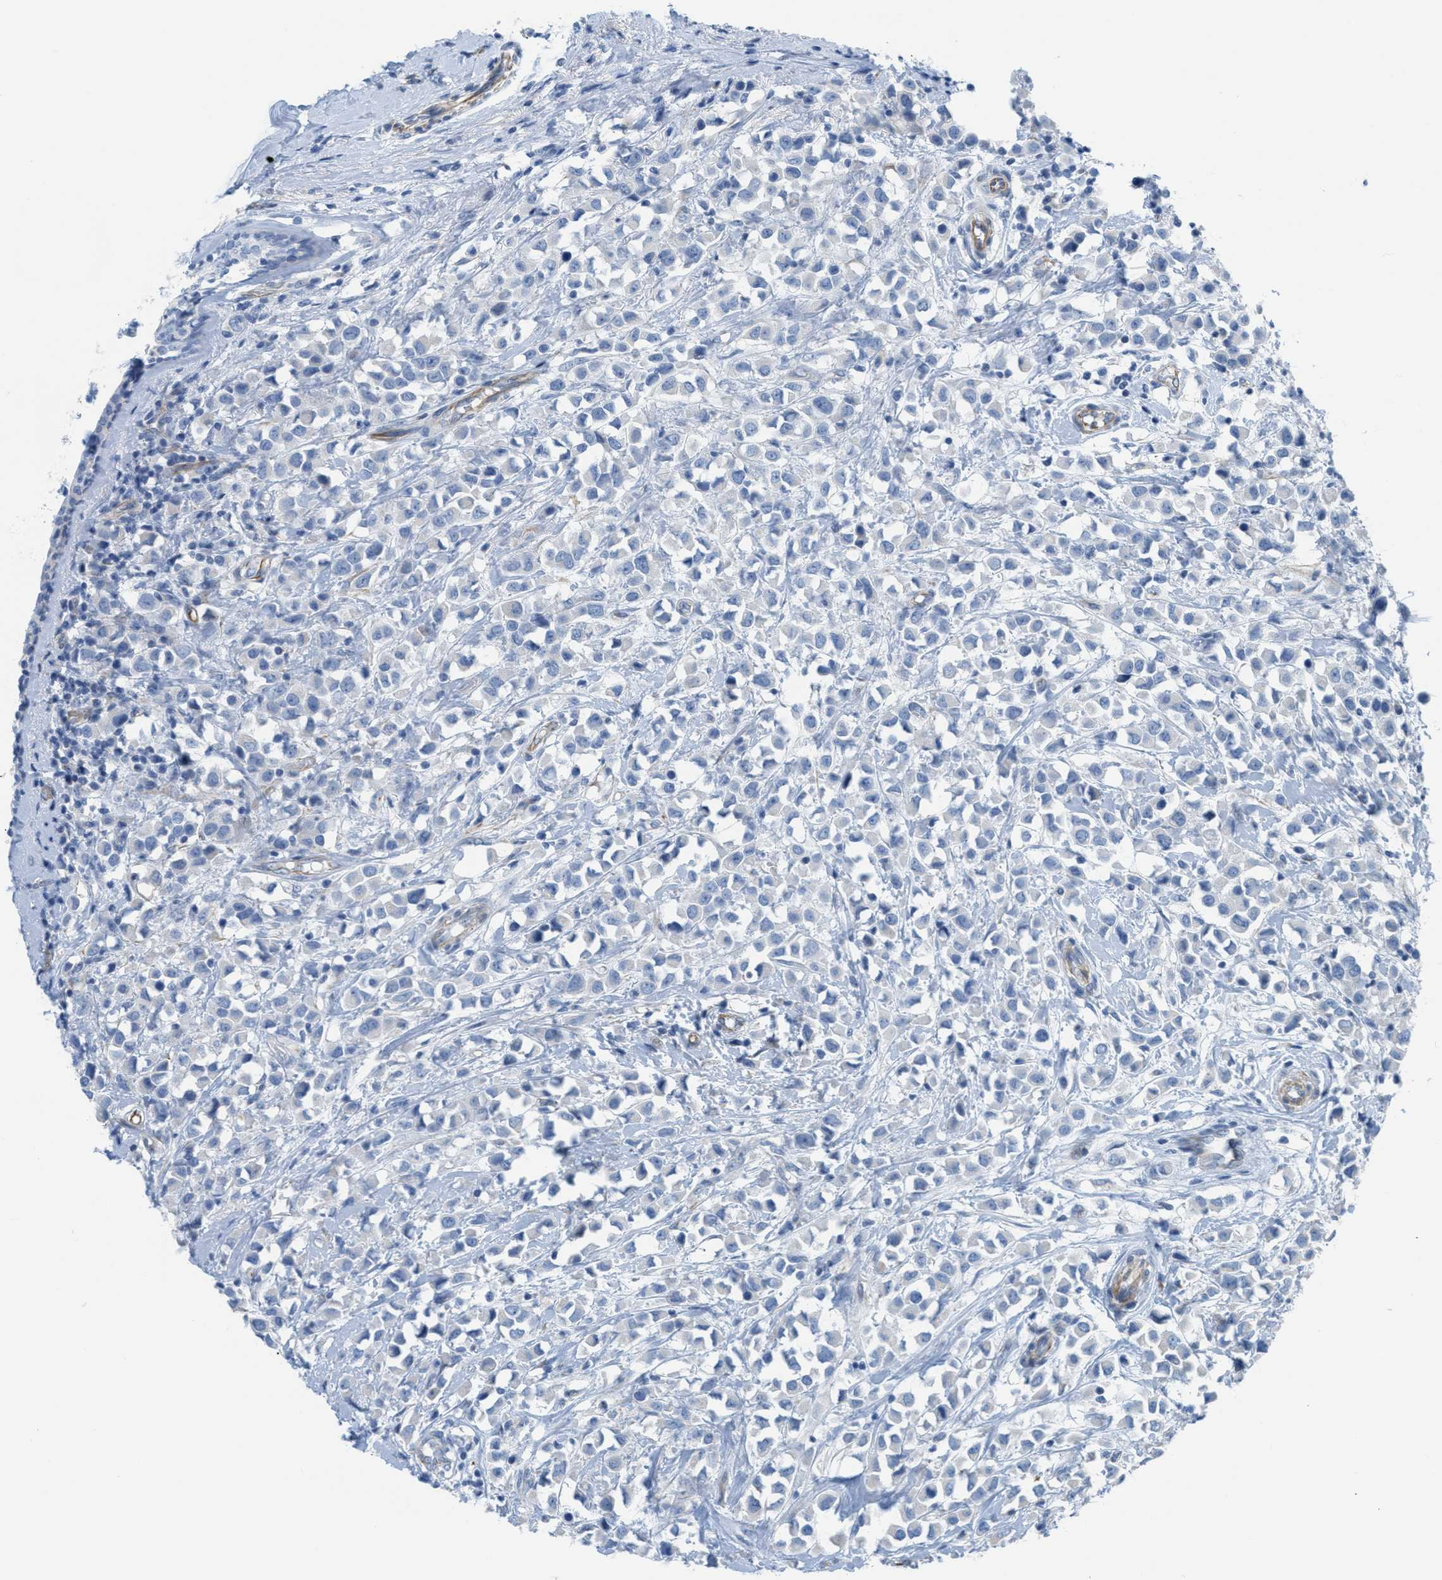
{"staining": {"intensity": "negative", "quantity": "none", "location": "none"}, "tissue": "breast cancer", "cell_type": "Tumor cells", "image_type": "cancer", "snomed": [{"axis": "morphology", "description": "Duct carcinoma"}, {"axis": "topography", "description": "Breast"}], "caption": "Immunohistochemical staining of intraductal carcinoma (breast) displays no significant positivity in tumor cells.", "gene": "SLC12A1", "patient": {"sex": "female", "age": 61}}